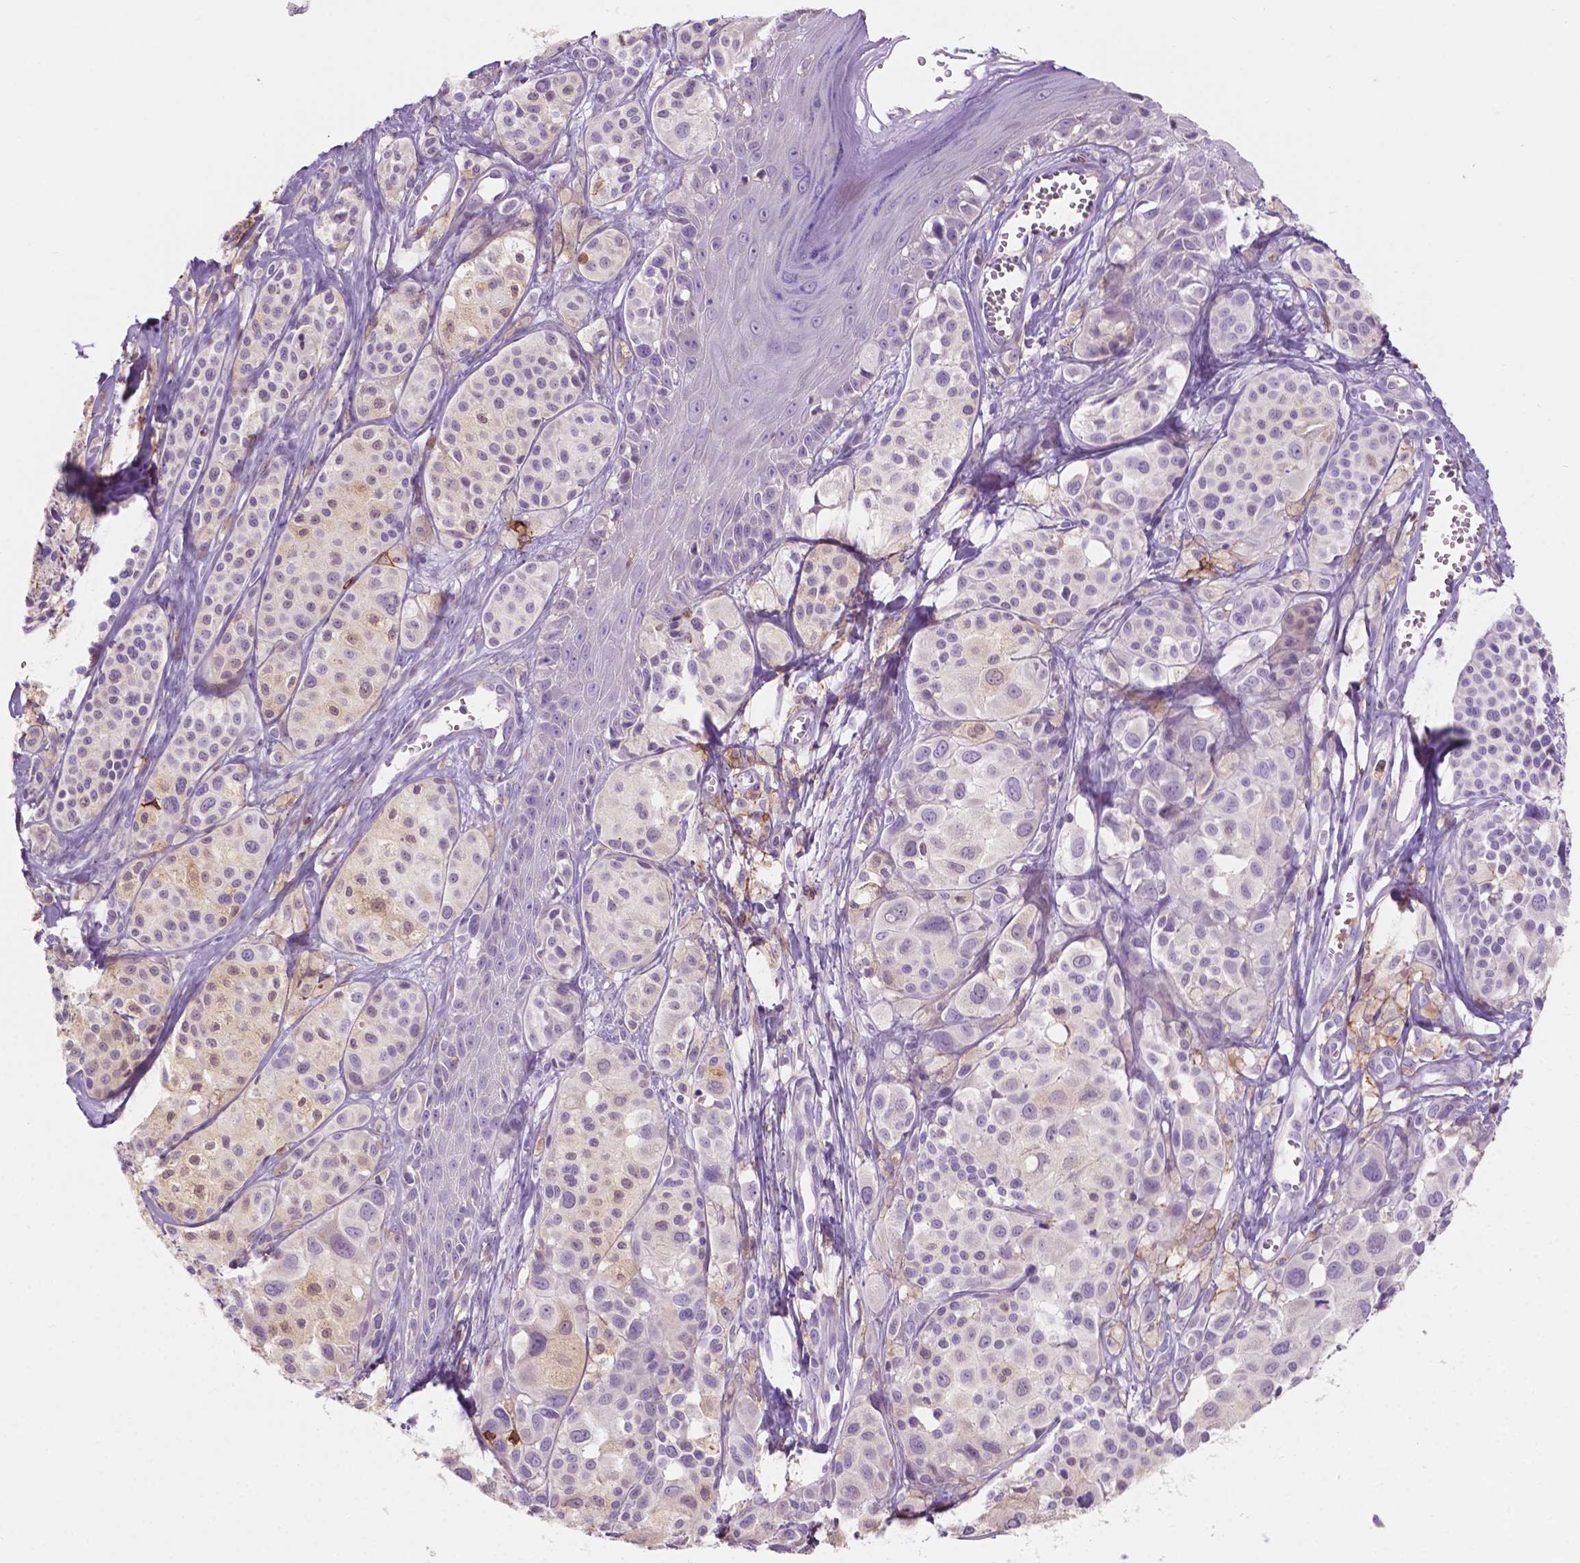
{"staining": {"intensity": "negative", "quantity": "none", "location": "none"}, "tissue": "melanoma", "cell_type": "Tumor cells", "image_type": "cancer", "snomed": [{"axis": "morphology", "description": "Malignant melanoma, NOS"}, {"axis": "topography", "description": "Skin"}], "caption": "DAB immunohistochemical staining of human malignant melanoma reveals no significant staining in tumor cells. Brightfield microscopy of IHC stained with DAB (3,3'-diaminobenzidine) (brown) and hematoxylin (blue), captured at high magnification.", "gene": "SEMA4A", "patient": {"sex": "male", "age": 77}}